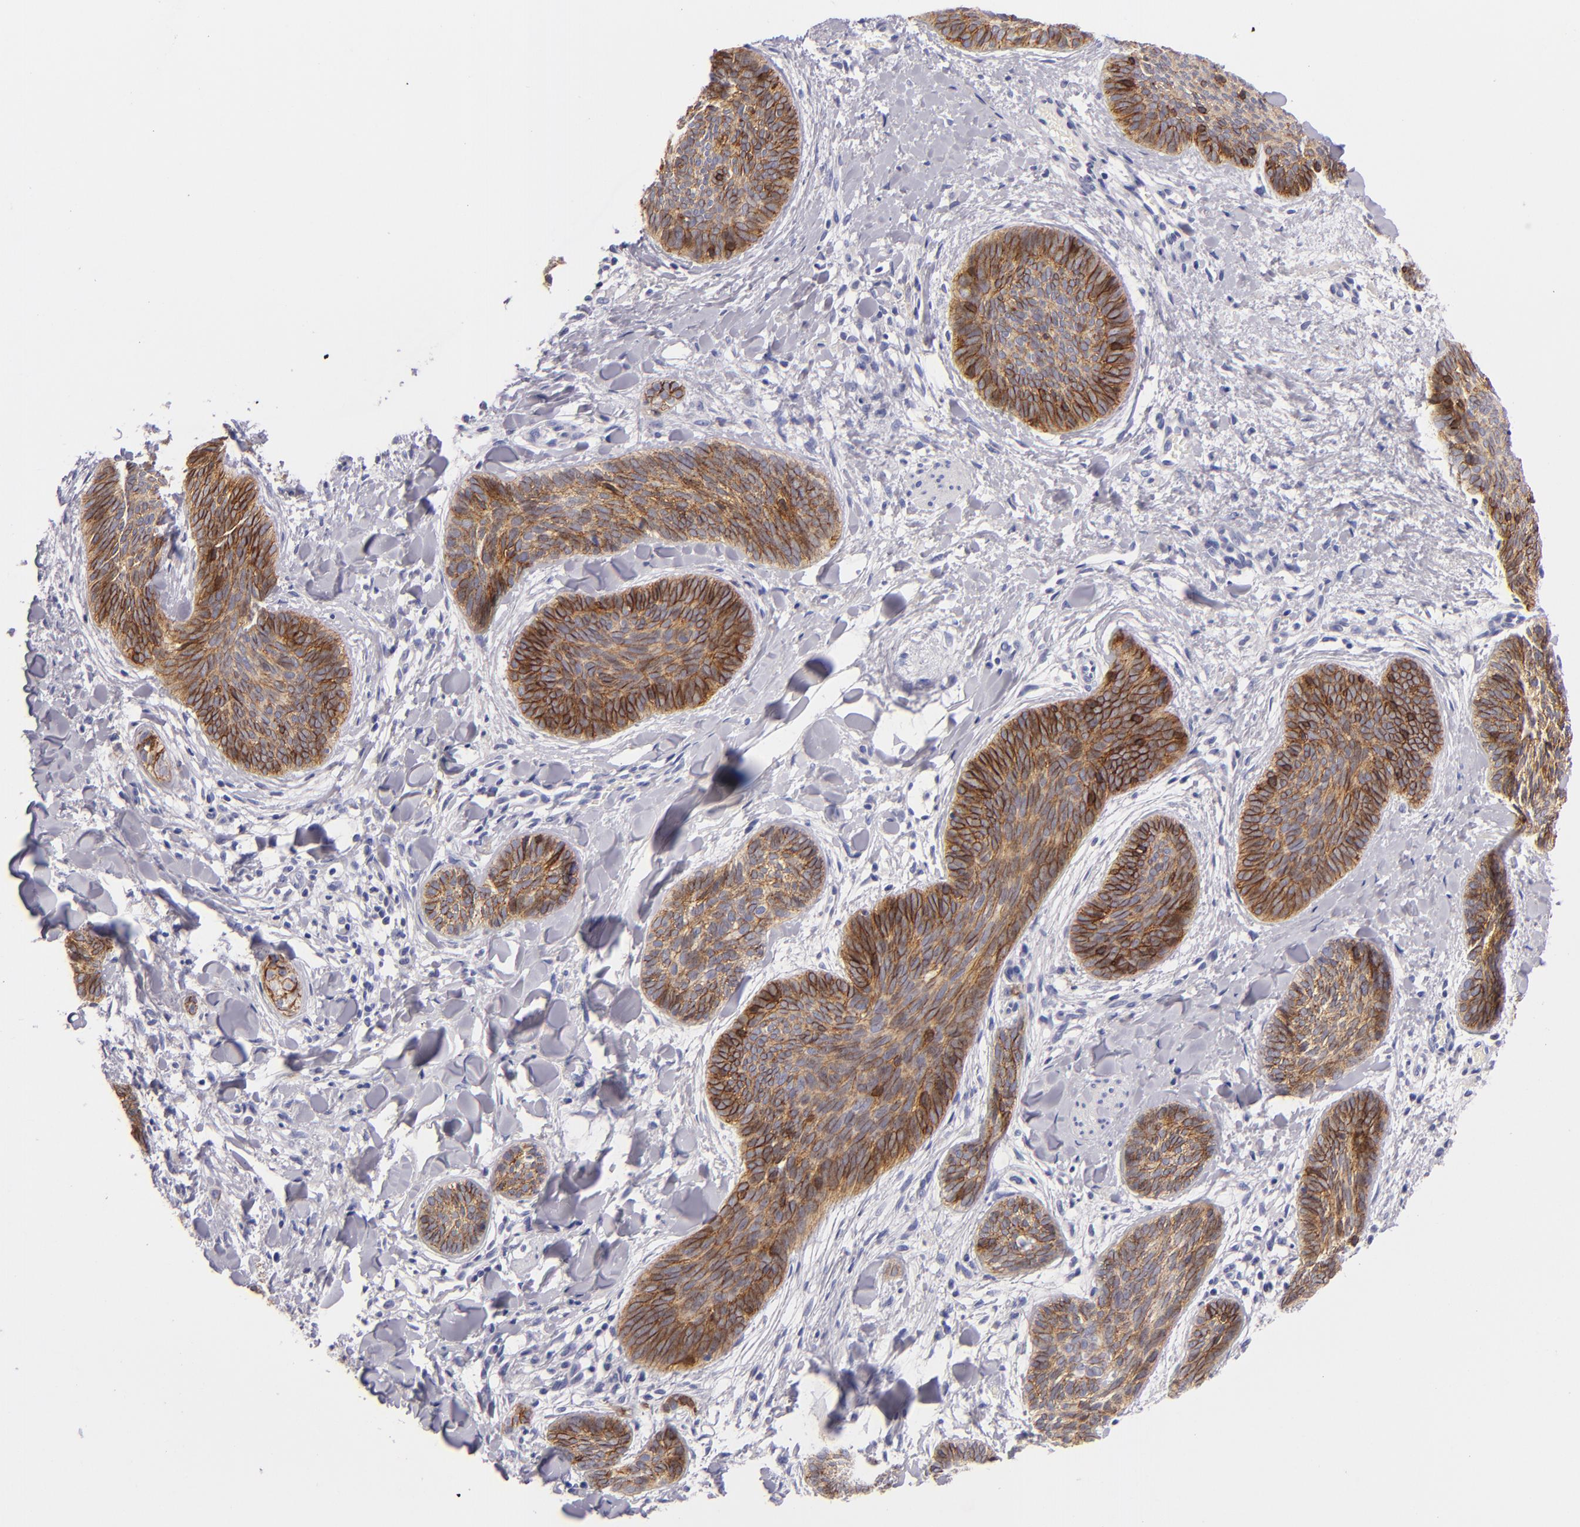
{"staining": {"intensity": "strong", "quantity": ">75%", "location": "cytoplasmic/membranous"}, "tissue": "skin cancer", "cell_type": "Tumor cells", "image_type": "cancer", "snomed": [{"axis": "morphology", "description": "Basal cell carcinoma"}, {"axis": "topography", "description": "Skin"}], "caption": "A high amount of strong cytoplasmic/membranous expression is identified in about >75% of tumor cells in basal cell carcinoma (skin) tissue.", "gene": "CDH3", "patient": {"sex": "female", "age": 81}}